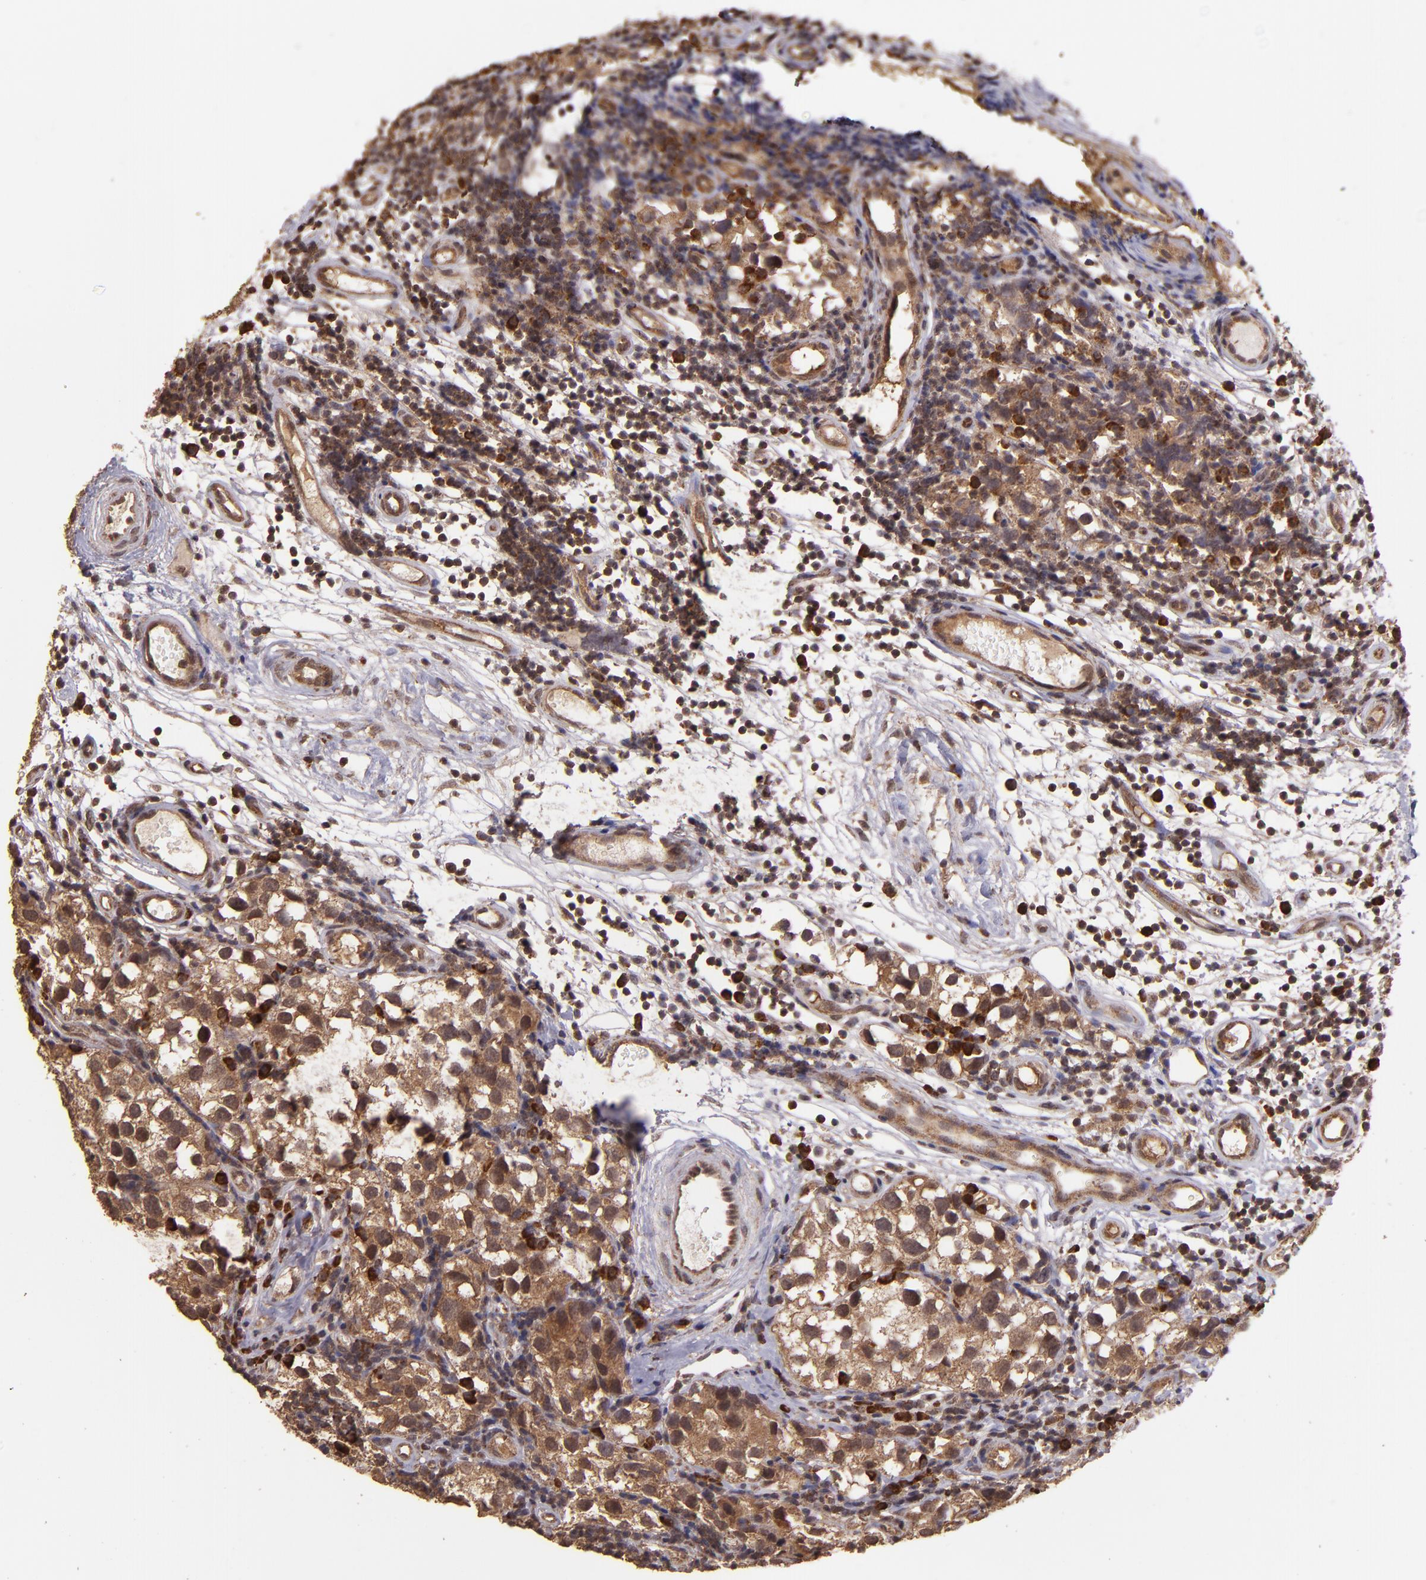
{"staining": {"intensity": "strong", "quantity": ">75%", "location": "cytoplasmic/membranous"}, "tissue": "testis cancer", "cell_type": "Tumor cells", "image_type": "cancer", "snomed": [{"axis": "morphology", "description": "Seminoma, NOS"}, {"axis": "topography", "description": "Testis"}], "caption": "This is an image of immunohistochemistry (IHC) staining of testis cancer (seminoma), which shows strong expression in the cytoplasmic/membranous of tumor cells.", "gene": "USP51", "patient": {"sex": "male", "age": 39}}